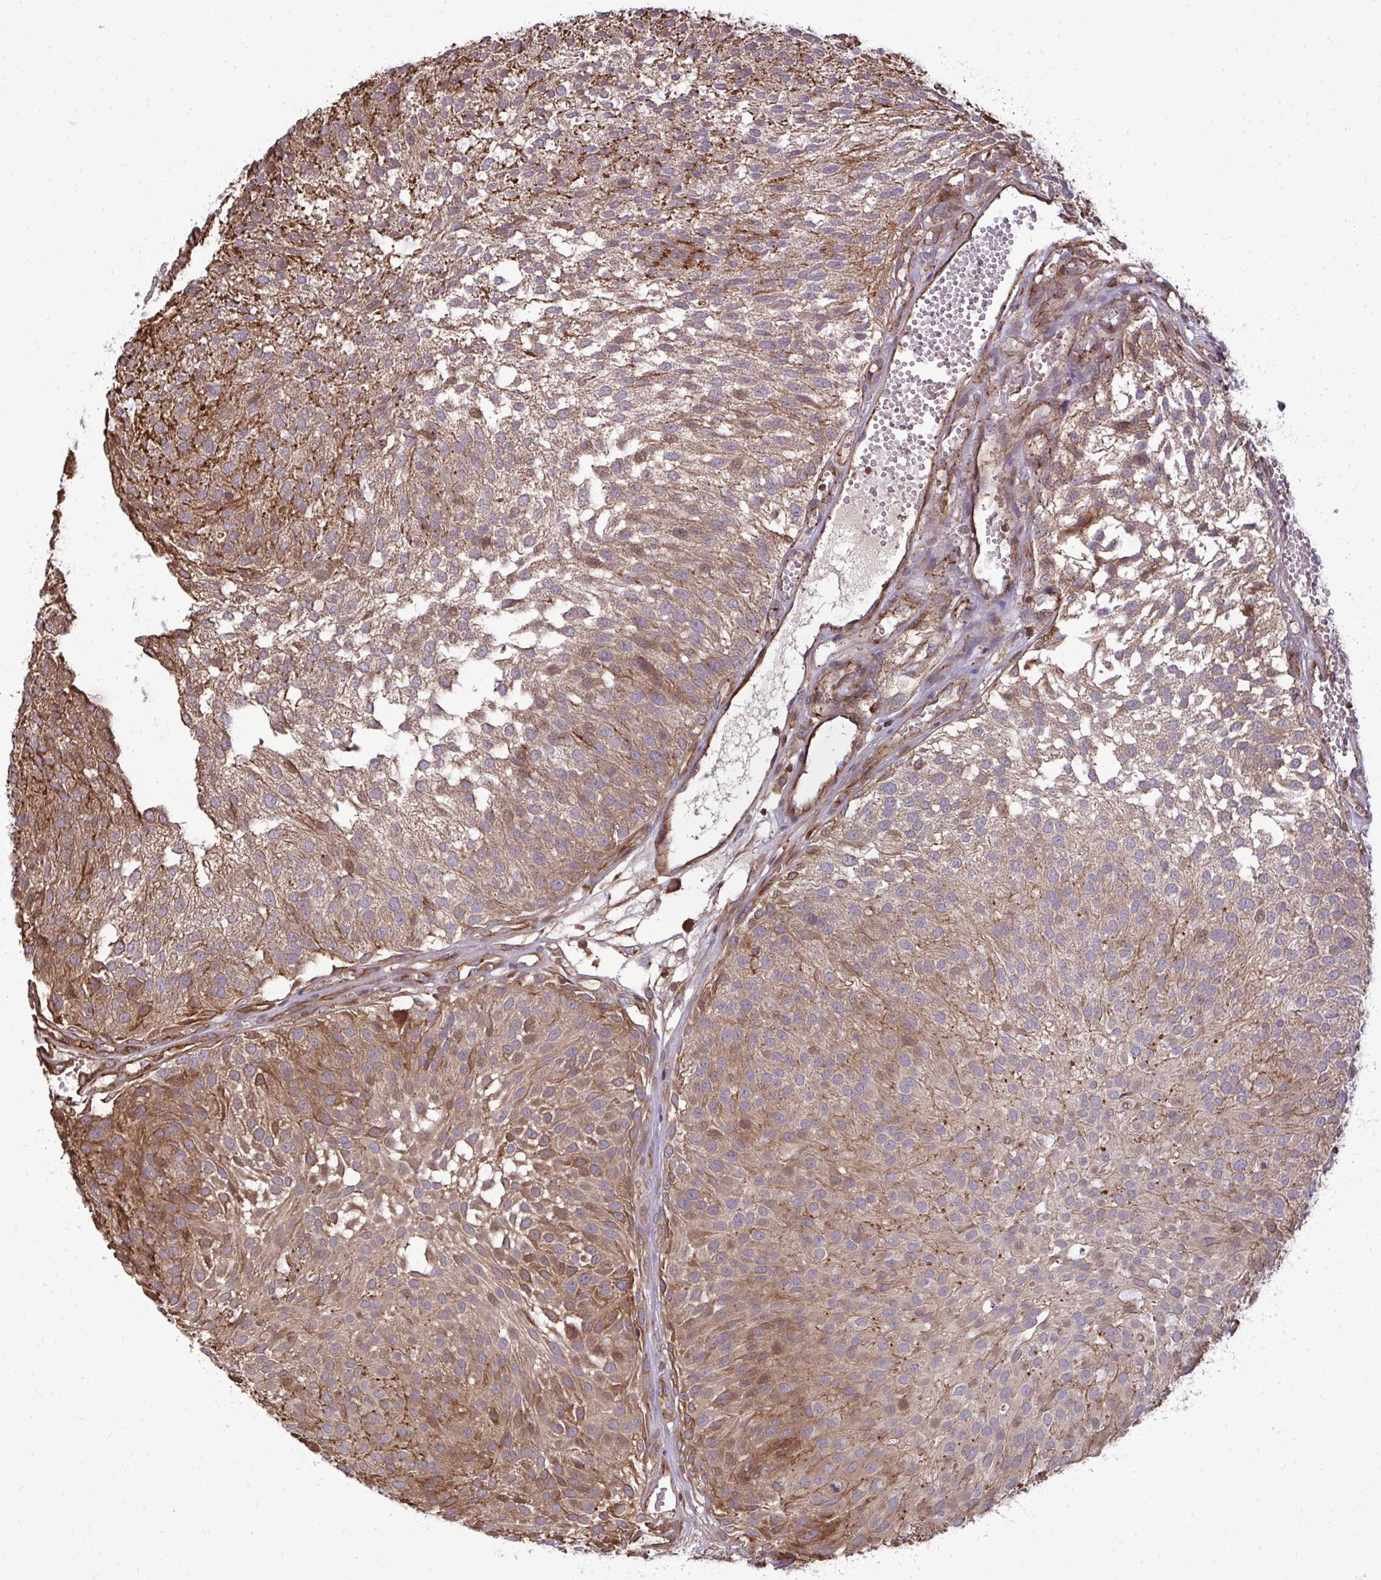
{"staining": {"intensity": "moderate", "quantity": ">75%", "location": "cytoplasmic/membranous,nuclear"}, "tissue": "urothelial cancer", "cell_type": "Tumor cells", "image_type": "cancer", "snomed": [{"axis": "morphology", "description": "Urothelial carcinoma, NOS"}, {"axis": "topography", "description": "Urinary bladder"}], "caption": "Moderate cytoplasmic/membranous and nuclear positivity for a protein is seen in approximately >75% of tumor cells of urothelial cancer using immunohistochemistry.", "gene": "ZSCAN9", "patient": {"sex": "male", "age": 84}}